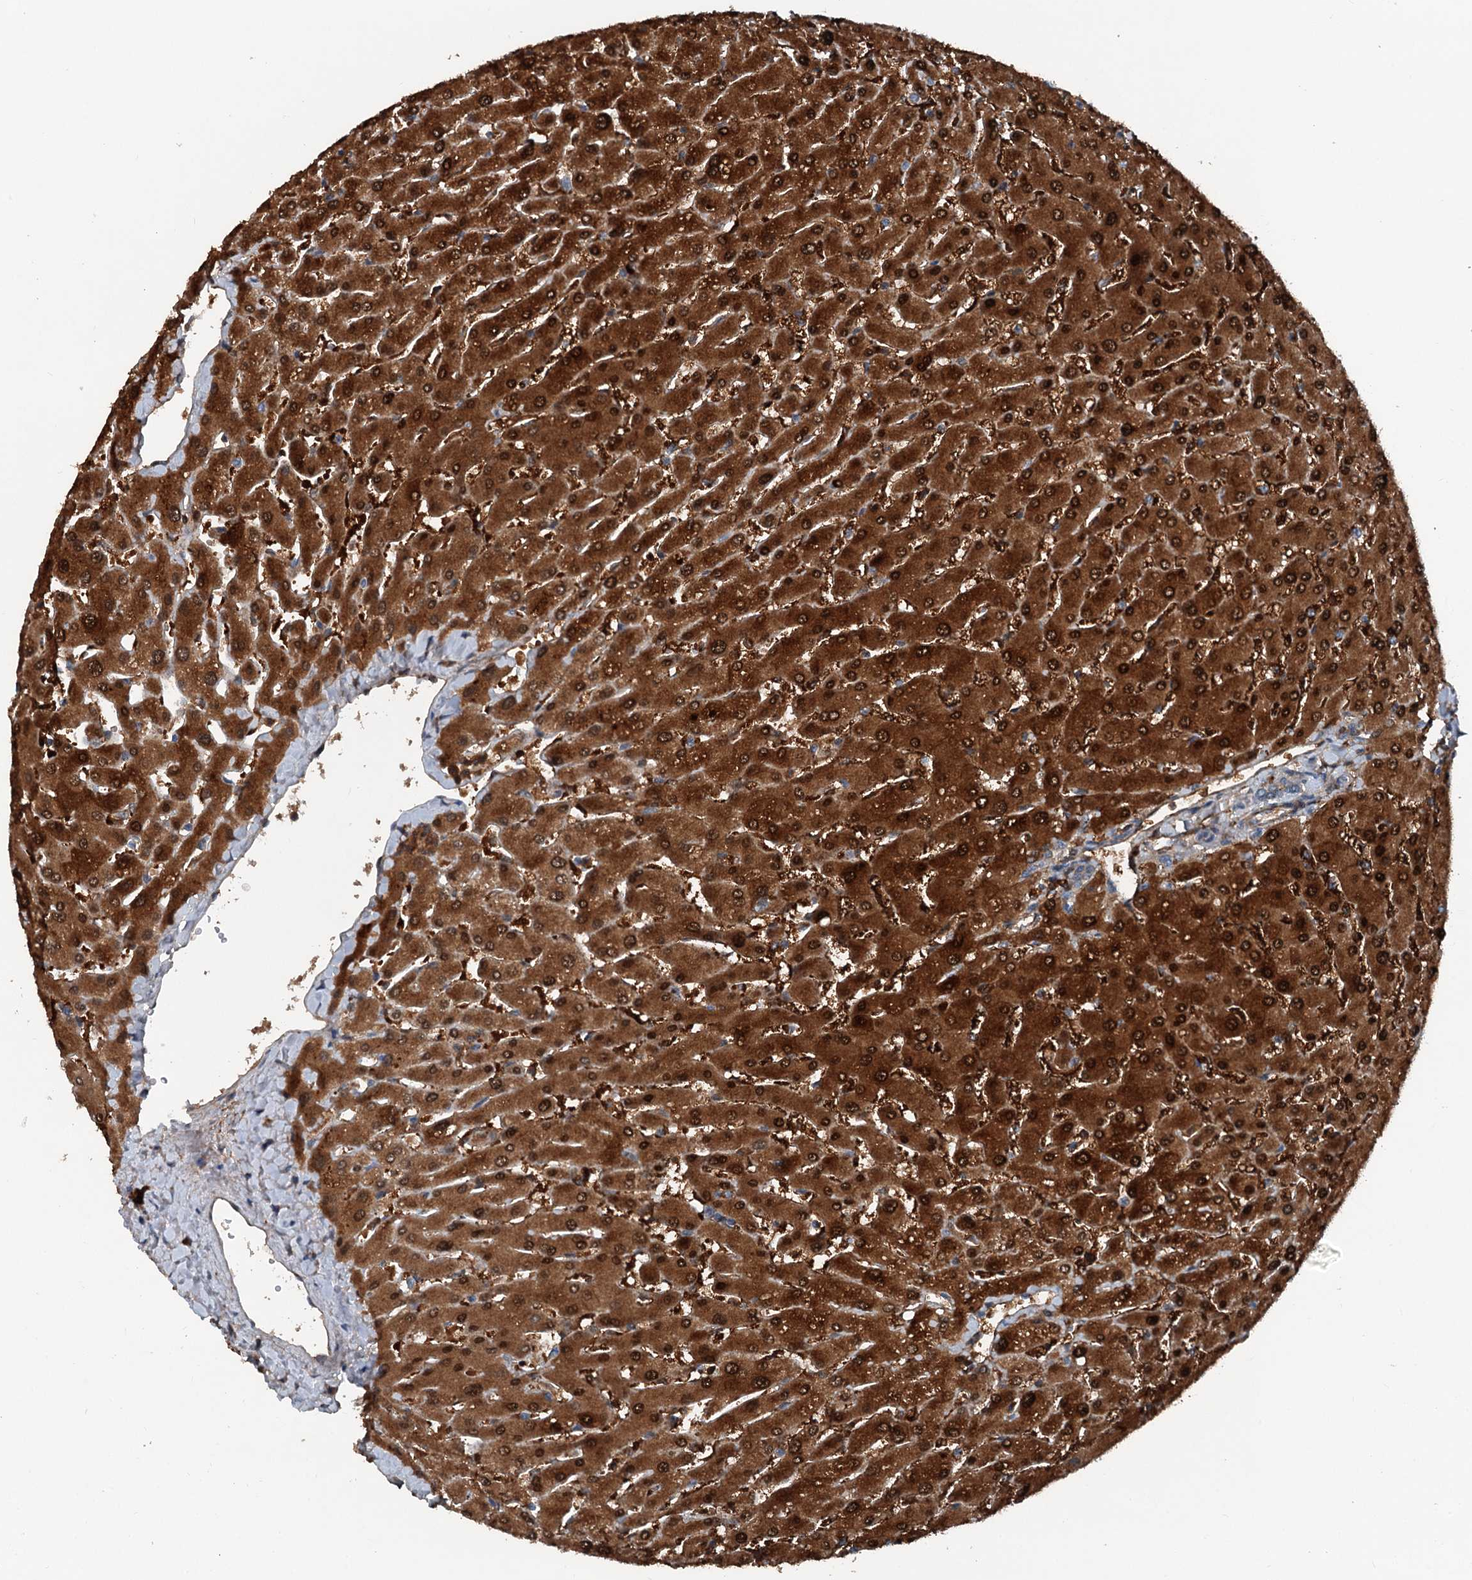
{"staining": {"intensity": "moderate", "quantity": "25%-75%", "location": "cytoplasmic/membranous"}, "tissue": "liver", "cell_type": "Cholangiocytes", "image_type": "normal", "snomed": [{"axis": "morphology", "description": "Normal tissue, NOS"}, {"axis": "topography", "description": "Liver"}], "caption": "IHC staining of normal liver, which demonstrates medium levels of moderate cytoplasmic/membranous staining in about 25%-75% of cholangiocytes indicating moderate cytoplasmic/membranous protein expression. The staining was performed using DAB (3,3'-diaminobenzidine) (brown) for protein detection and nuclei were counterstained in hematoxylin (blue).", "gene": "PDSS1", "patient": {"sex": "male", "age": 55}}